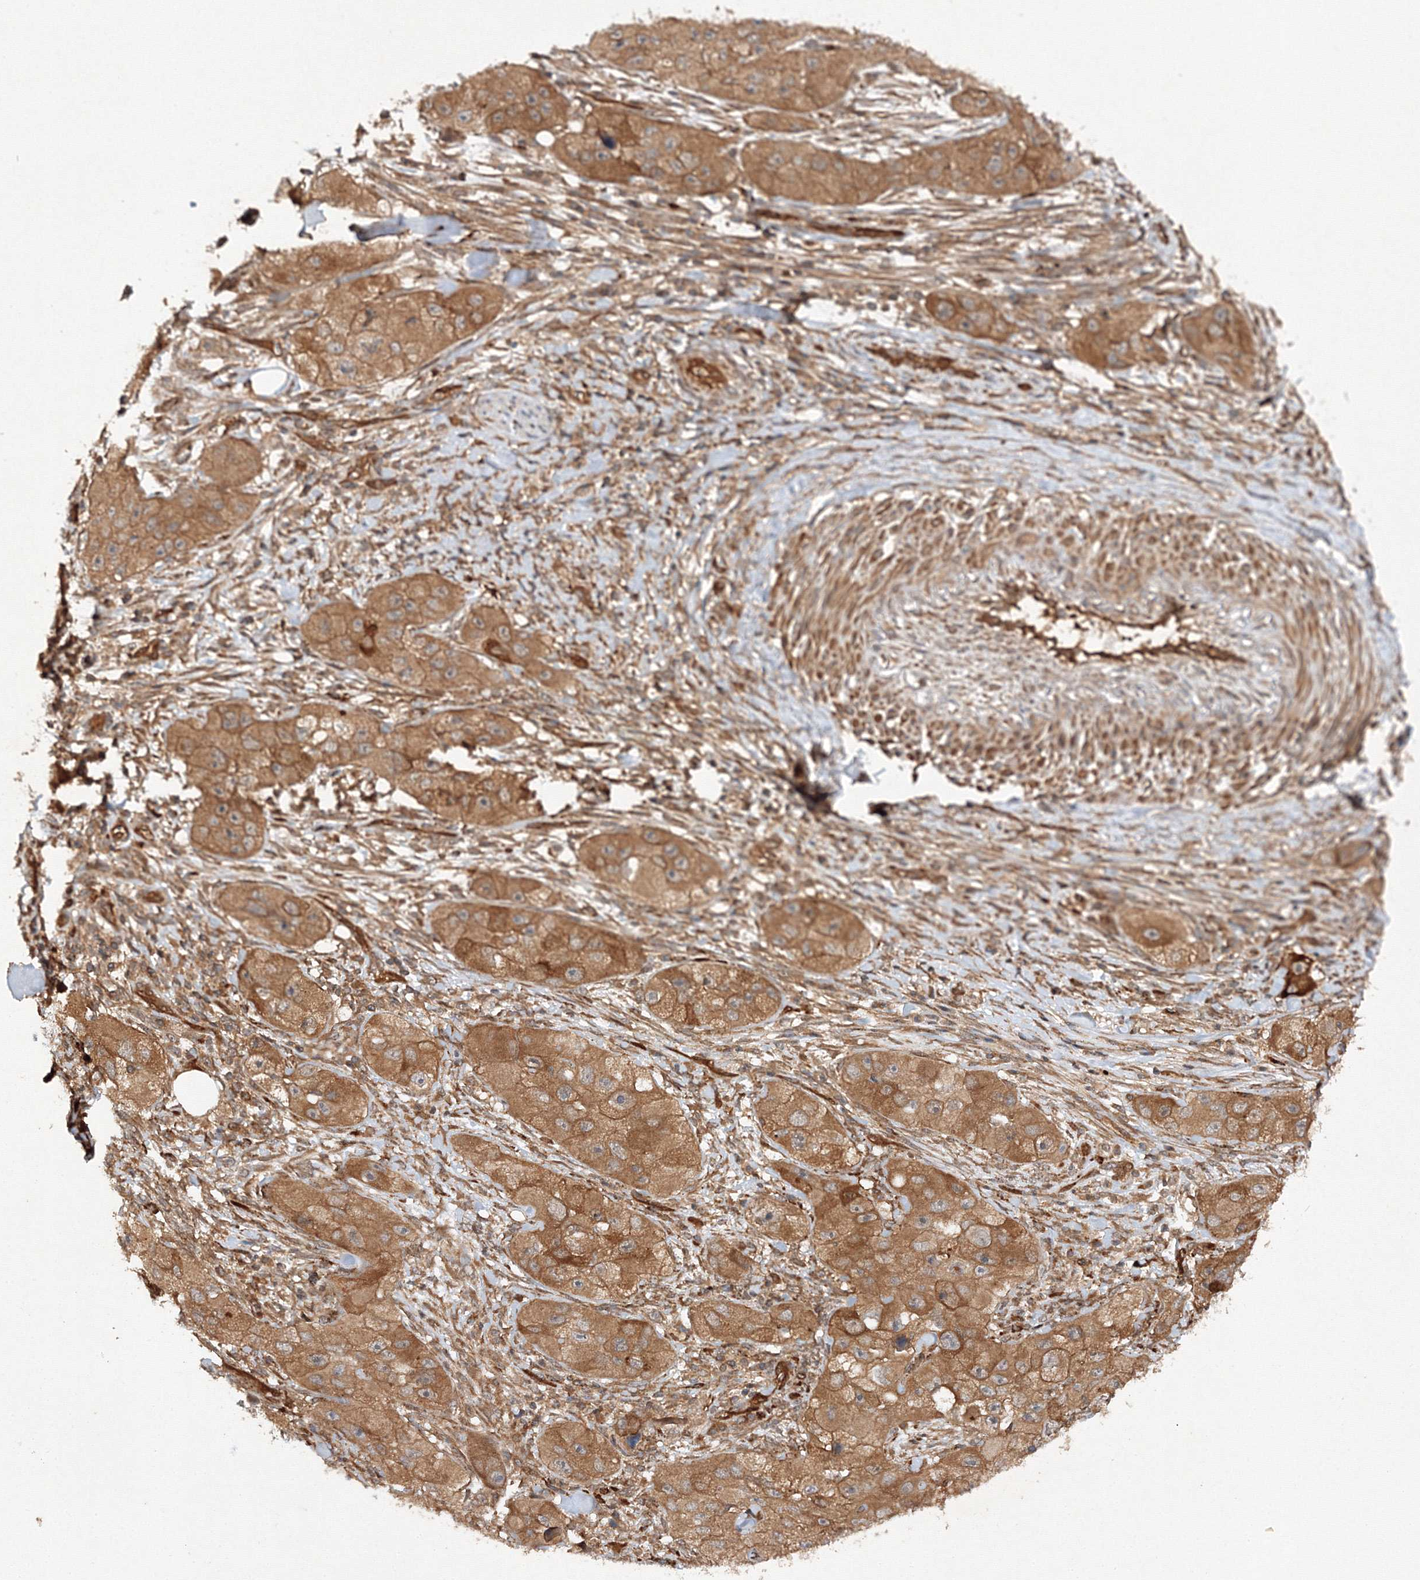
{"staining": {"intensity": "moderate", "quantity": ">75%", "location": "cytoplasmic/membranous"}, "tissue": "skin cancer", "cell_type": "Tumor cells", "image_type": "cancer", "snomed": [{"axis": "morphology", "description": "Squamous cell carcinoma, NOS"}, {"axis": "topography", "description": "Skin"}, {"axis": "topography", "description": "Subcutis"}], "caption": "Squamous cell carcinoma (skin) stained for a protein shows moderate cytoplasmic/membranous positivity in tumor cells.", "gene": "DCTD", "patient": {"sex": "male", "age": 73}}